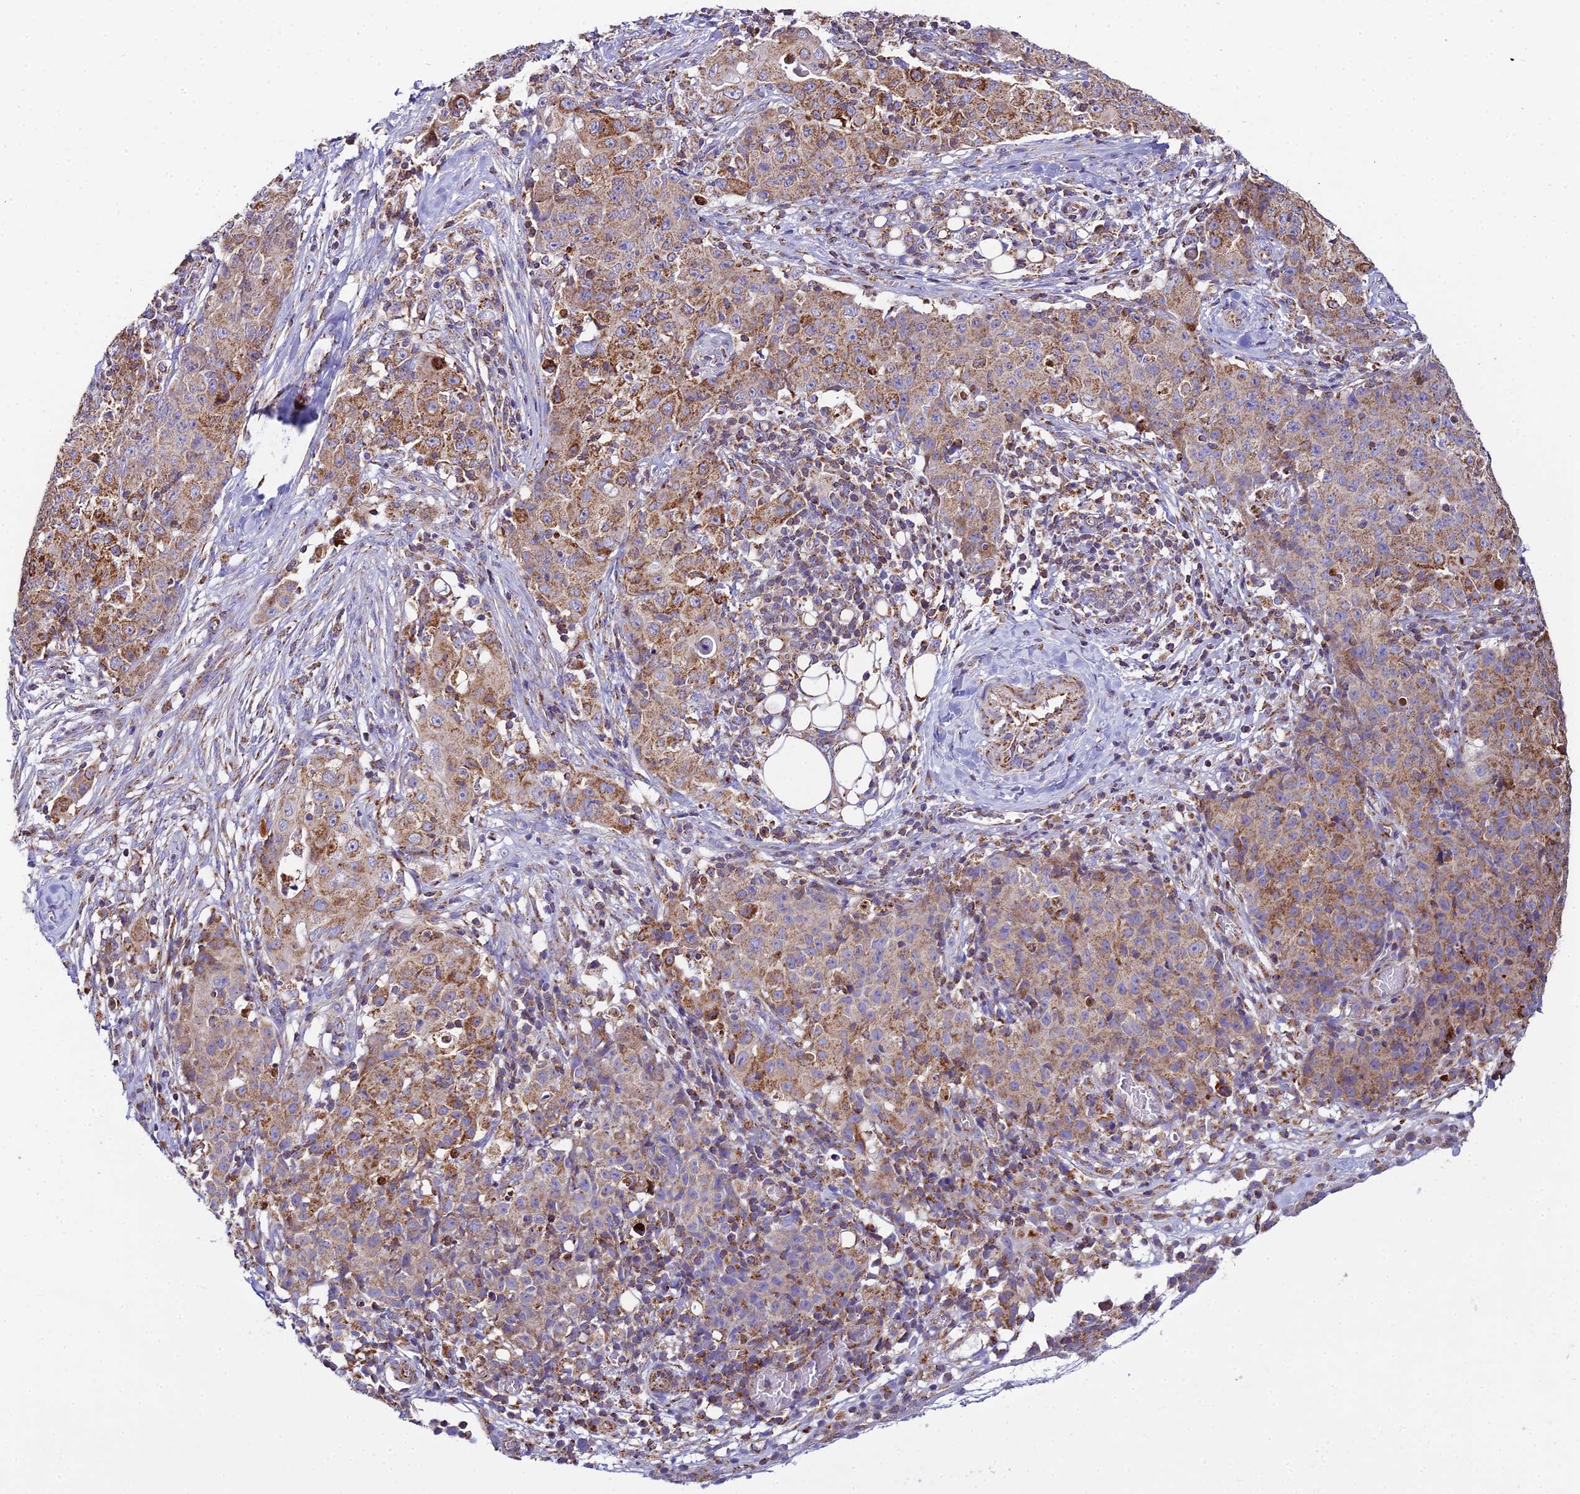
{"staining": {"intensity": "moderate", "quantity": ">75%", "location": "cytoplasmic/membranous"}, "tissue": "ovarian cancer", "cell_type": "Tumor cells", "image_type": "cancer", "snomed": [{"axis": "morphology", "description": "Carcinoma, endometroid"}, {"axis": "topography", "description": "Ovary"}], "caption": "Ovarian cancer stained with a protein marker demonstrates moderate staining in tumor cells.", "gene": "NIPSNAP3A", "patient": {"sex": "female", "age": 42}}